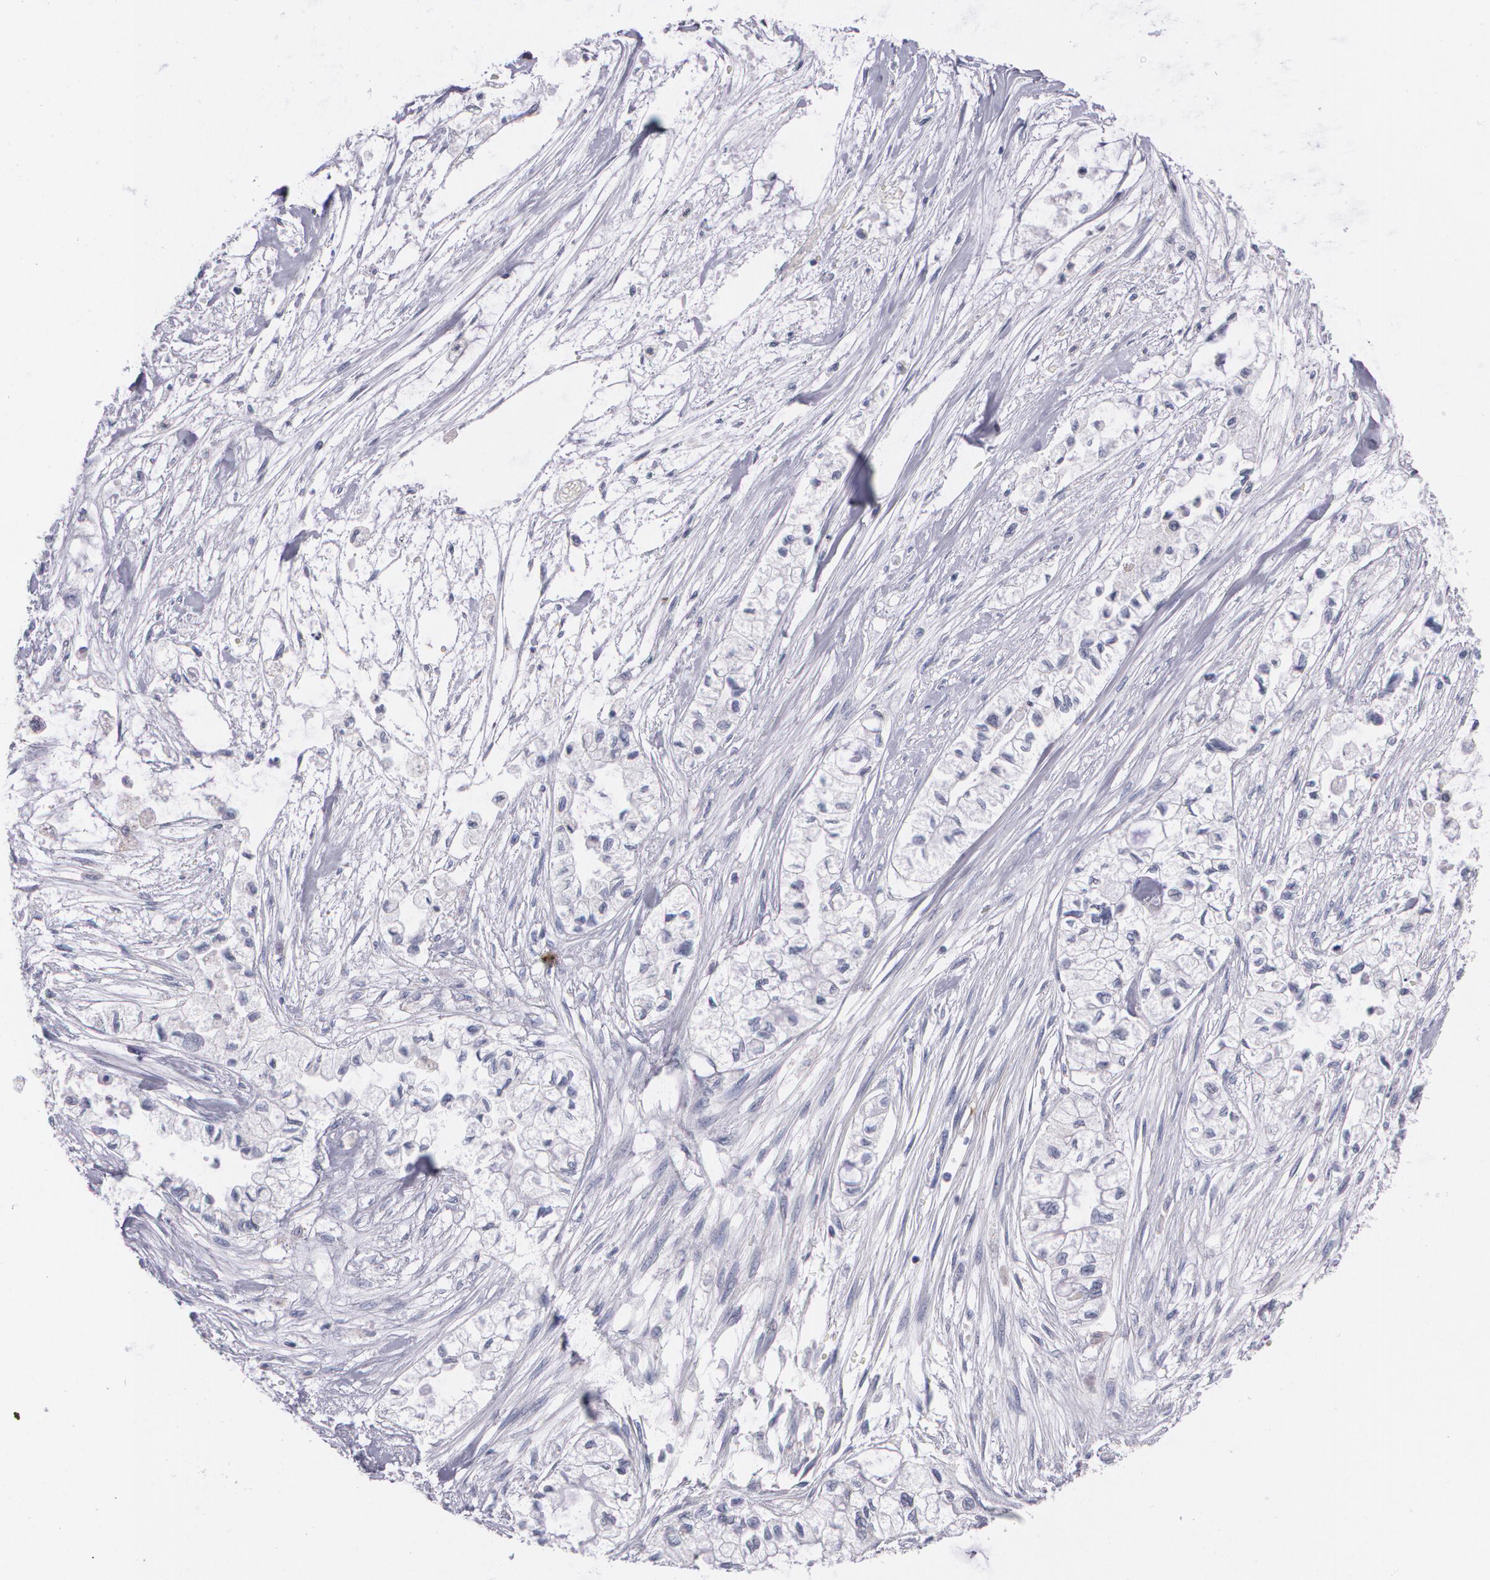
{"staining": {"intensity": "weak", "quantity": "<25%", "location": "cytoplasmic/membranous"}, "tissue": "pancreatic cancer", "cell_type": "Tumor cells", "image_type": "cancer", "snomed": [{"axis": "morphology", "description": "Adenocarcinoma, NOS"}, {"axis": "topography", "description": "Pancreas"}], "caption": "This photomicrograph is of pancreatic cancer (adenocarcinoma) stained with immunohistochemistry (IHC) to label a protein in brown with the nuclei are counter-stained blue. There is no expression in tumor cells.", "gene": "HMMR", "patient": {"sex": "male", "age": 79}}